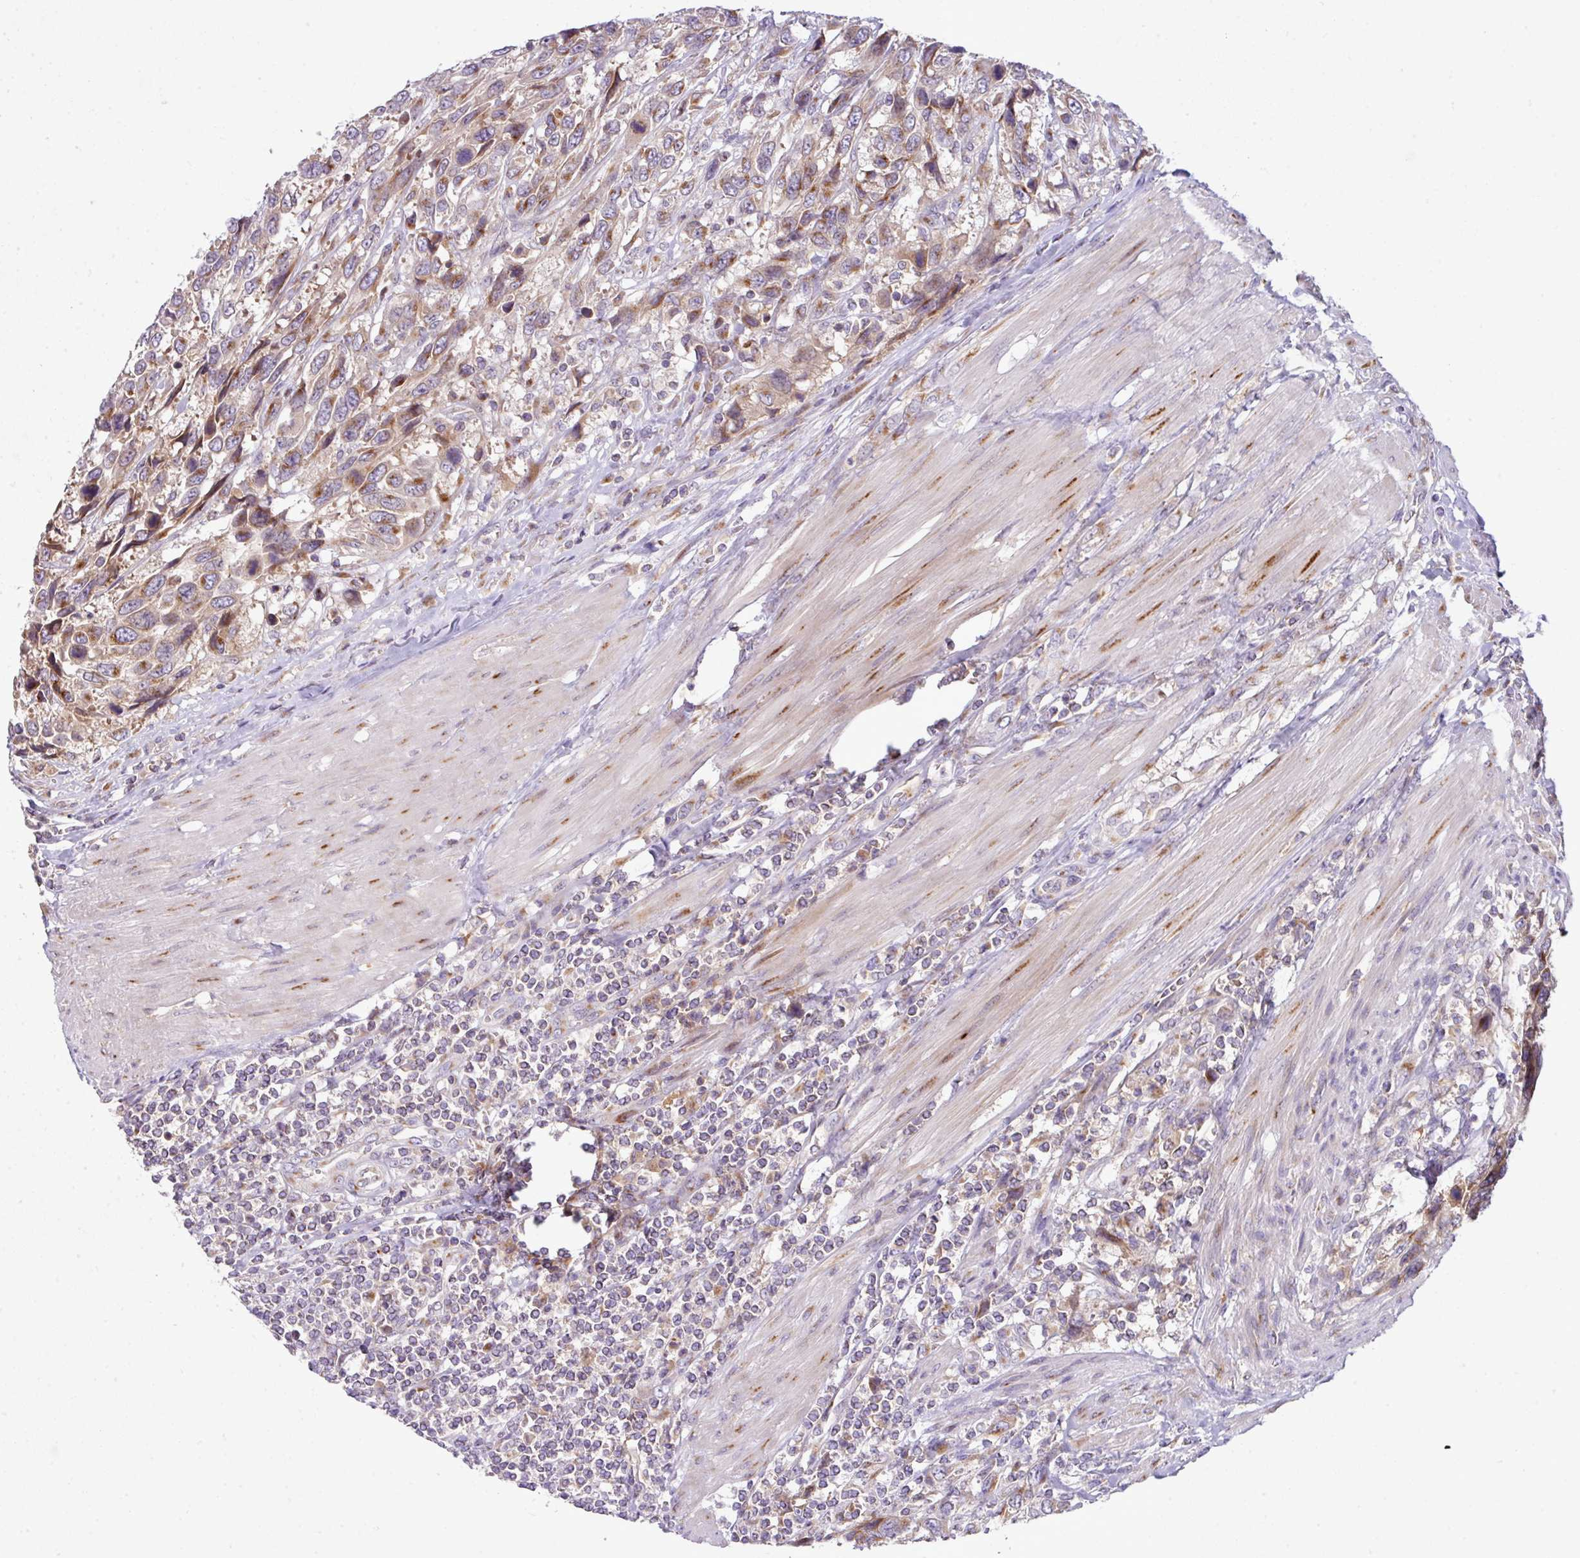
{"staining": {"intensity": "moderate", "quantity": "25%-75%", "location": "cytoplasmic/membranous"}, "tissue": "urothelial cancer", "cell_type": "Tumor cells", "image_type": "cancer", "snomed": [{"axis": "morphology", "description": "Urothelial carcinoma, High grade"}, {"axis": "topography", "description": "Urinary bladder"}], "caption": "An image of human urothelial cancer stained for a protein demonstrates moderate cytoplasmic/membranous brown staining in tumor cells.", "gene": "VTI1A", "patient": {"sex": "female", "age": 70}}